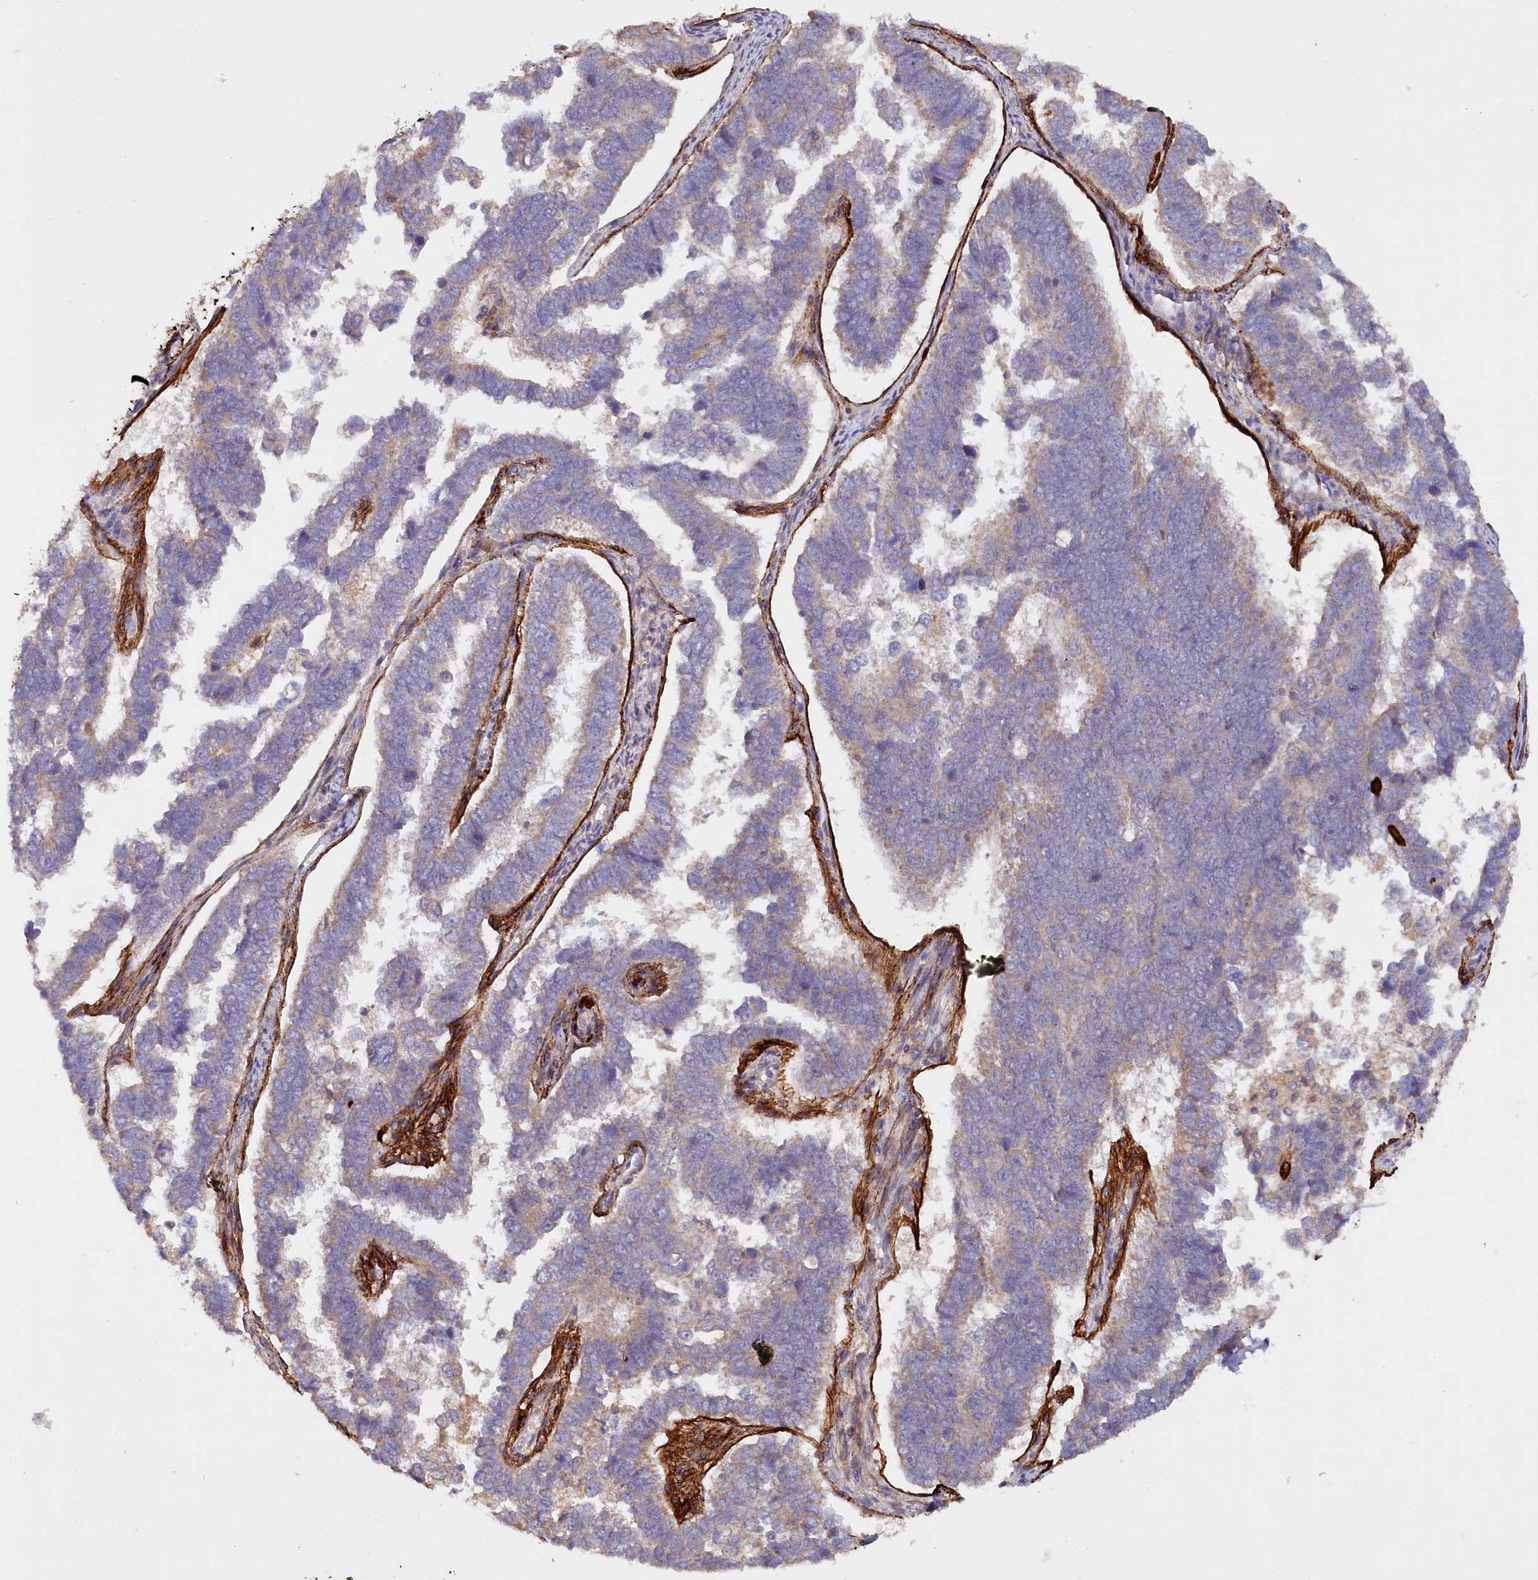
{"staining": {"intensity": "weak", "quantity": "25%-75%", "location": "cytoplasmic/membranous"}, "tissue": "endometrial cancer", "cell_type": "Tumor cells", "image_type": "cancer", "snomed": [{"axis": "morphology", "description": "Adenocarcinoma, NOS"}, {"axis": "topography", "description": "Endometrium"}], "caption": "DAB (3,3'-diaminobenzidine) immunohistochemical staining of human endometrial cancer (adenocarcinoma) reveals weak cytoplasmic/membranous protein positivity in approximately 25%-75% of tumor cells. Immunohistochemistry stains the protein of interest in brown and the nuclei are stained blue.", "gene": "ETFBKMT", "patient": {"sex": "female", "age": 75}}